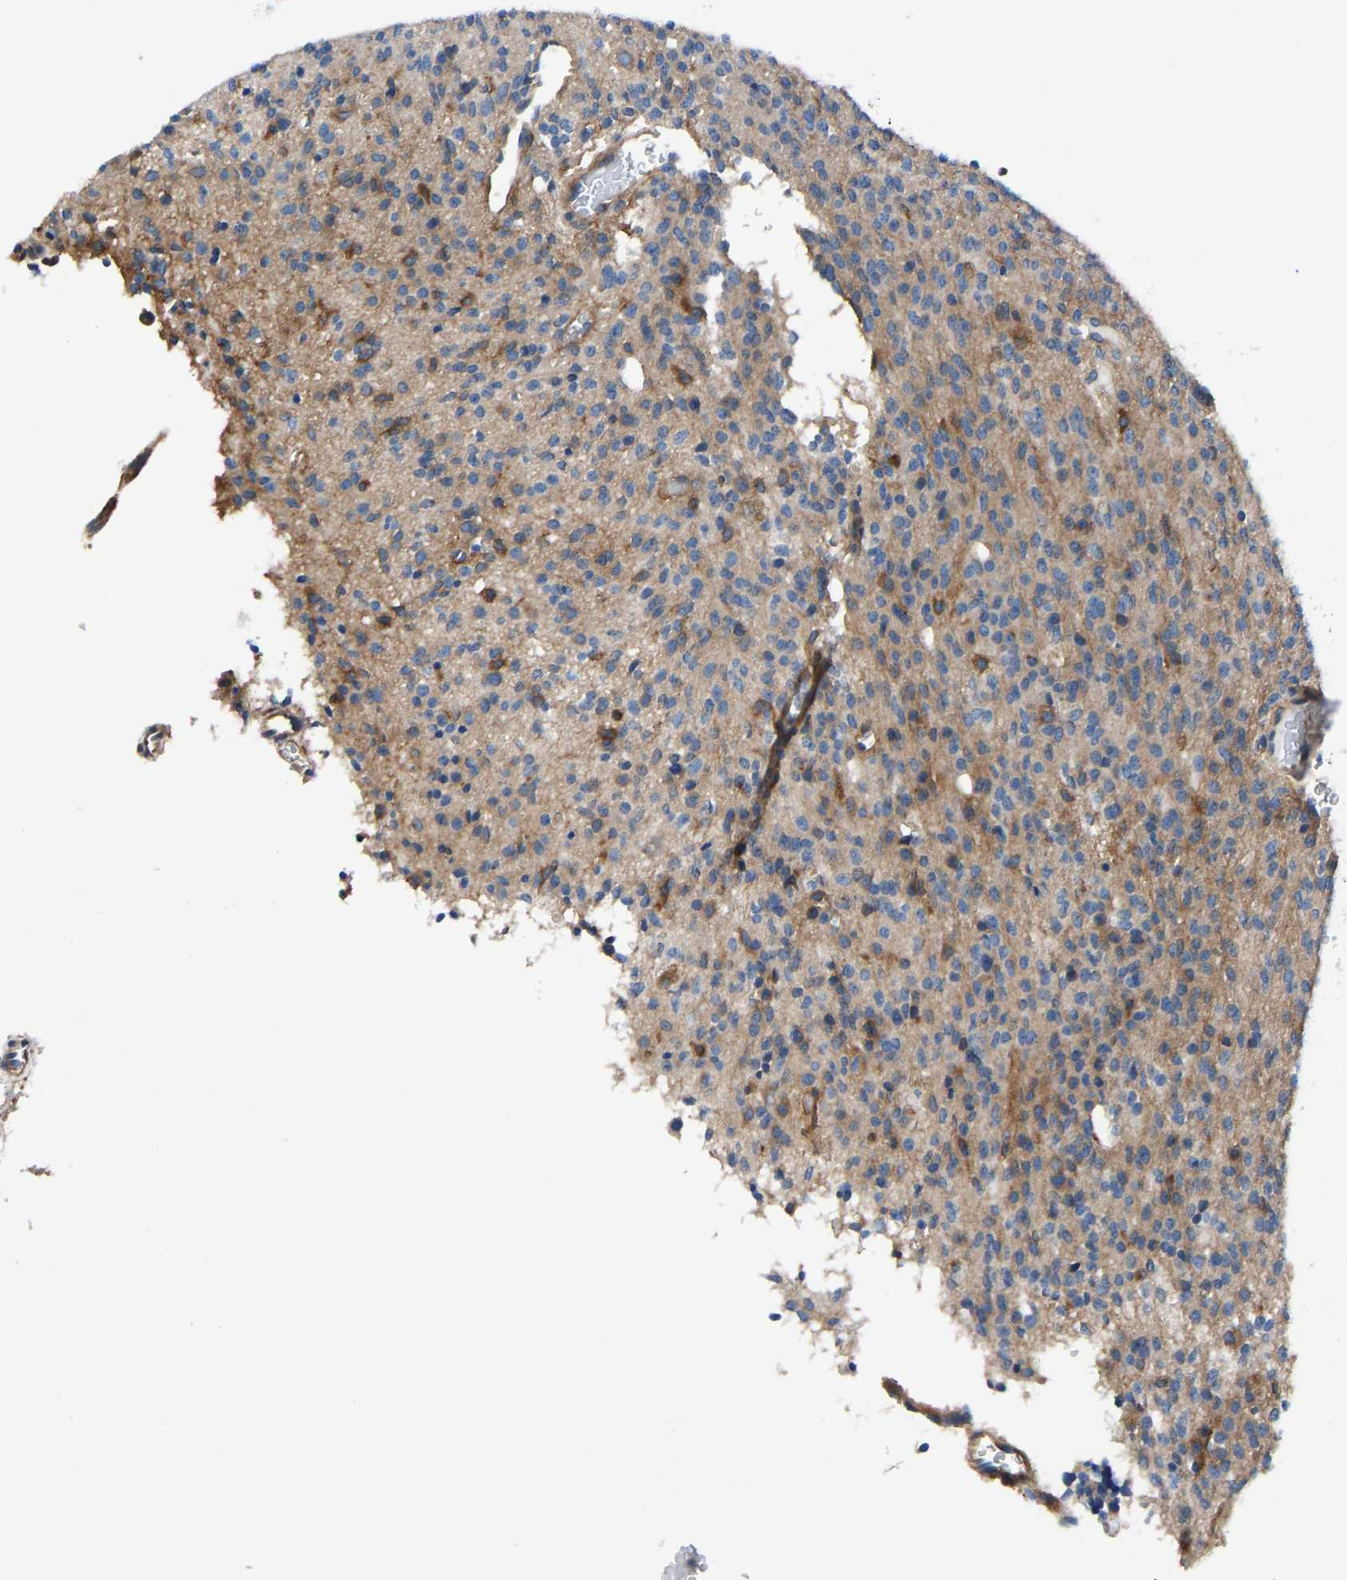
{"staining": {"intensity": "moderate", "quantity": "25%-75%", "location": "cytoplasmic/membranous"}, "tissue": "glioma", "cell_type": "Tumor cells", "image_type": "cancer", "snomed": [{"axis": "morphology", "description": "Glioma, malignant, High grade"}, {"axis": "topography", "description": "Brain"}], "caption": "An IHC image of tumor tissue is shown. Protein staining in brown labels moderate cytoplasmic/membranous positivity in malignant high-grade glioma within tumor cells. (DAB (3,3'-diaminobenzidine) IHC with brightfield microscopy, high magnification).", "gene": "PRKAR1A", "patient": {"sex": "male", "age": 34}}